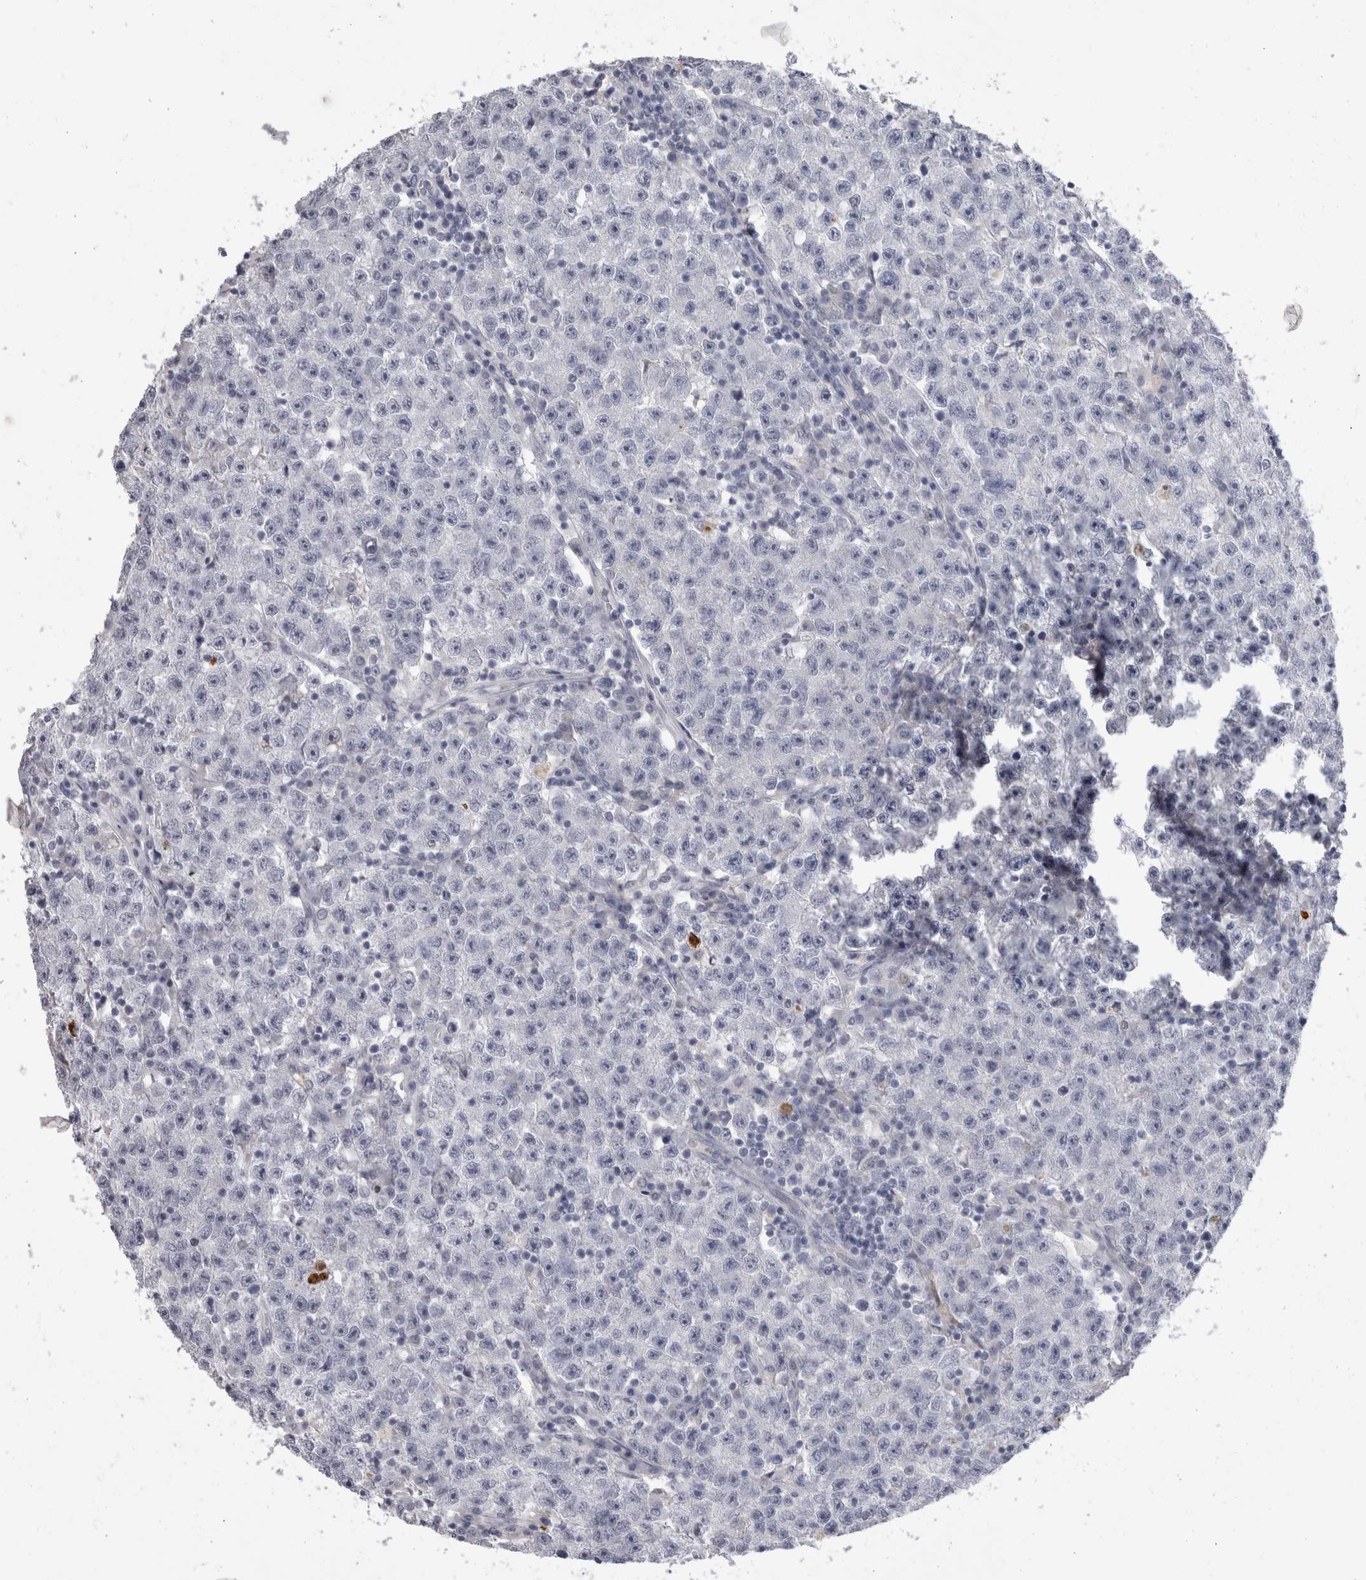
{"staining": {"intensity": "negative", "quantity": "none", "location": "none"}, "tissue": "testis cancer", "cell_type": "Tumor cells", "image_type": "cancer", "snomed": [{"axis": "morphology", "description": "Seminoma, NOS"}, {"axis": "topography", "description": "Testis"}], "caption": "Testis seminoma was stained to show a protein in brown. There is no significant staining in tumor cells.", "gene": "ADAM2", "patient": {"sex": "male", "age": 22}}